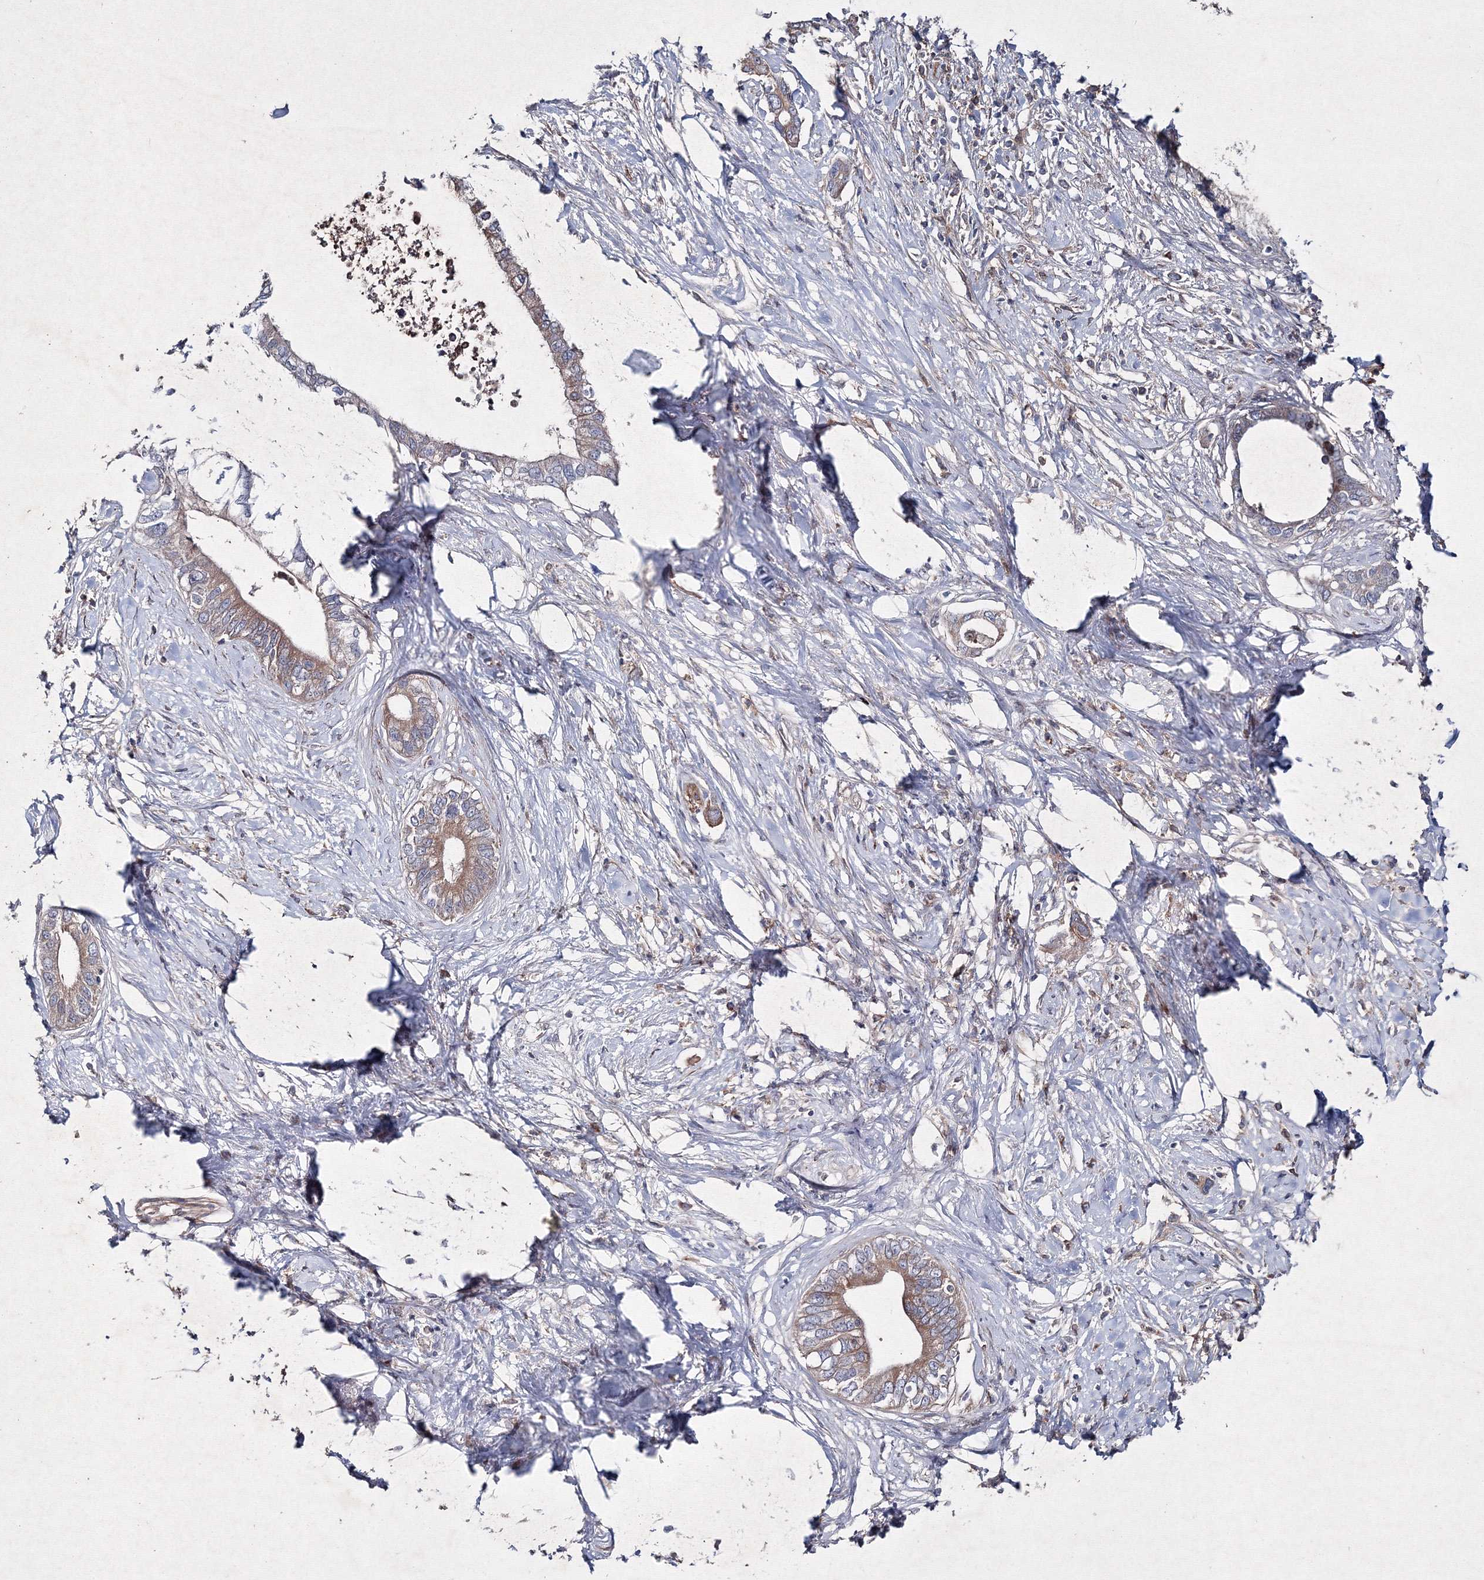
{"staining": {"intensity": "moderate", "quantity": "25%-75%", "location": "cytoplasmic/membranous"}, "tissue": "pancreatic cancer", "cell_type": "Tumor cells", "image_type": "cancer", "snomed": [{"axis": "morphology", "description": "Normal tissue, NOS"}, {"axis": "morphology", "description": "Adenocarcinoma, NOS"}, {"axis": "topography", "description": "Pancreas"}, {"axis": "topography", "description": "Peripheral nerve tissue"}], "caption": "High-power microscopy captured an immunohistochemistry photomicrograph of pancreatic adenocarcinoma, revealing moderate cytoplasmic/membranous positivity in about 25%-75% of tumor cells.", "gene": "GFM1", "patient": {"sex": "male", "age": 59}}